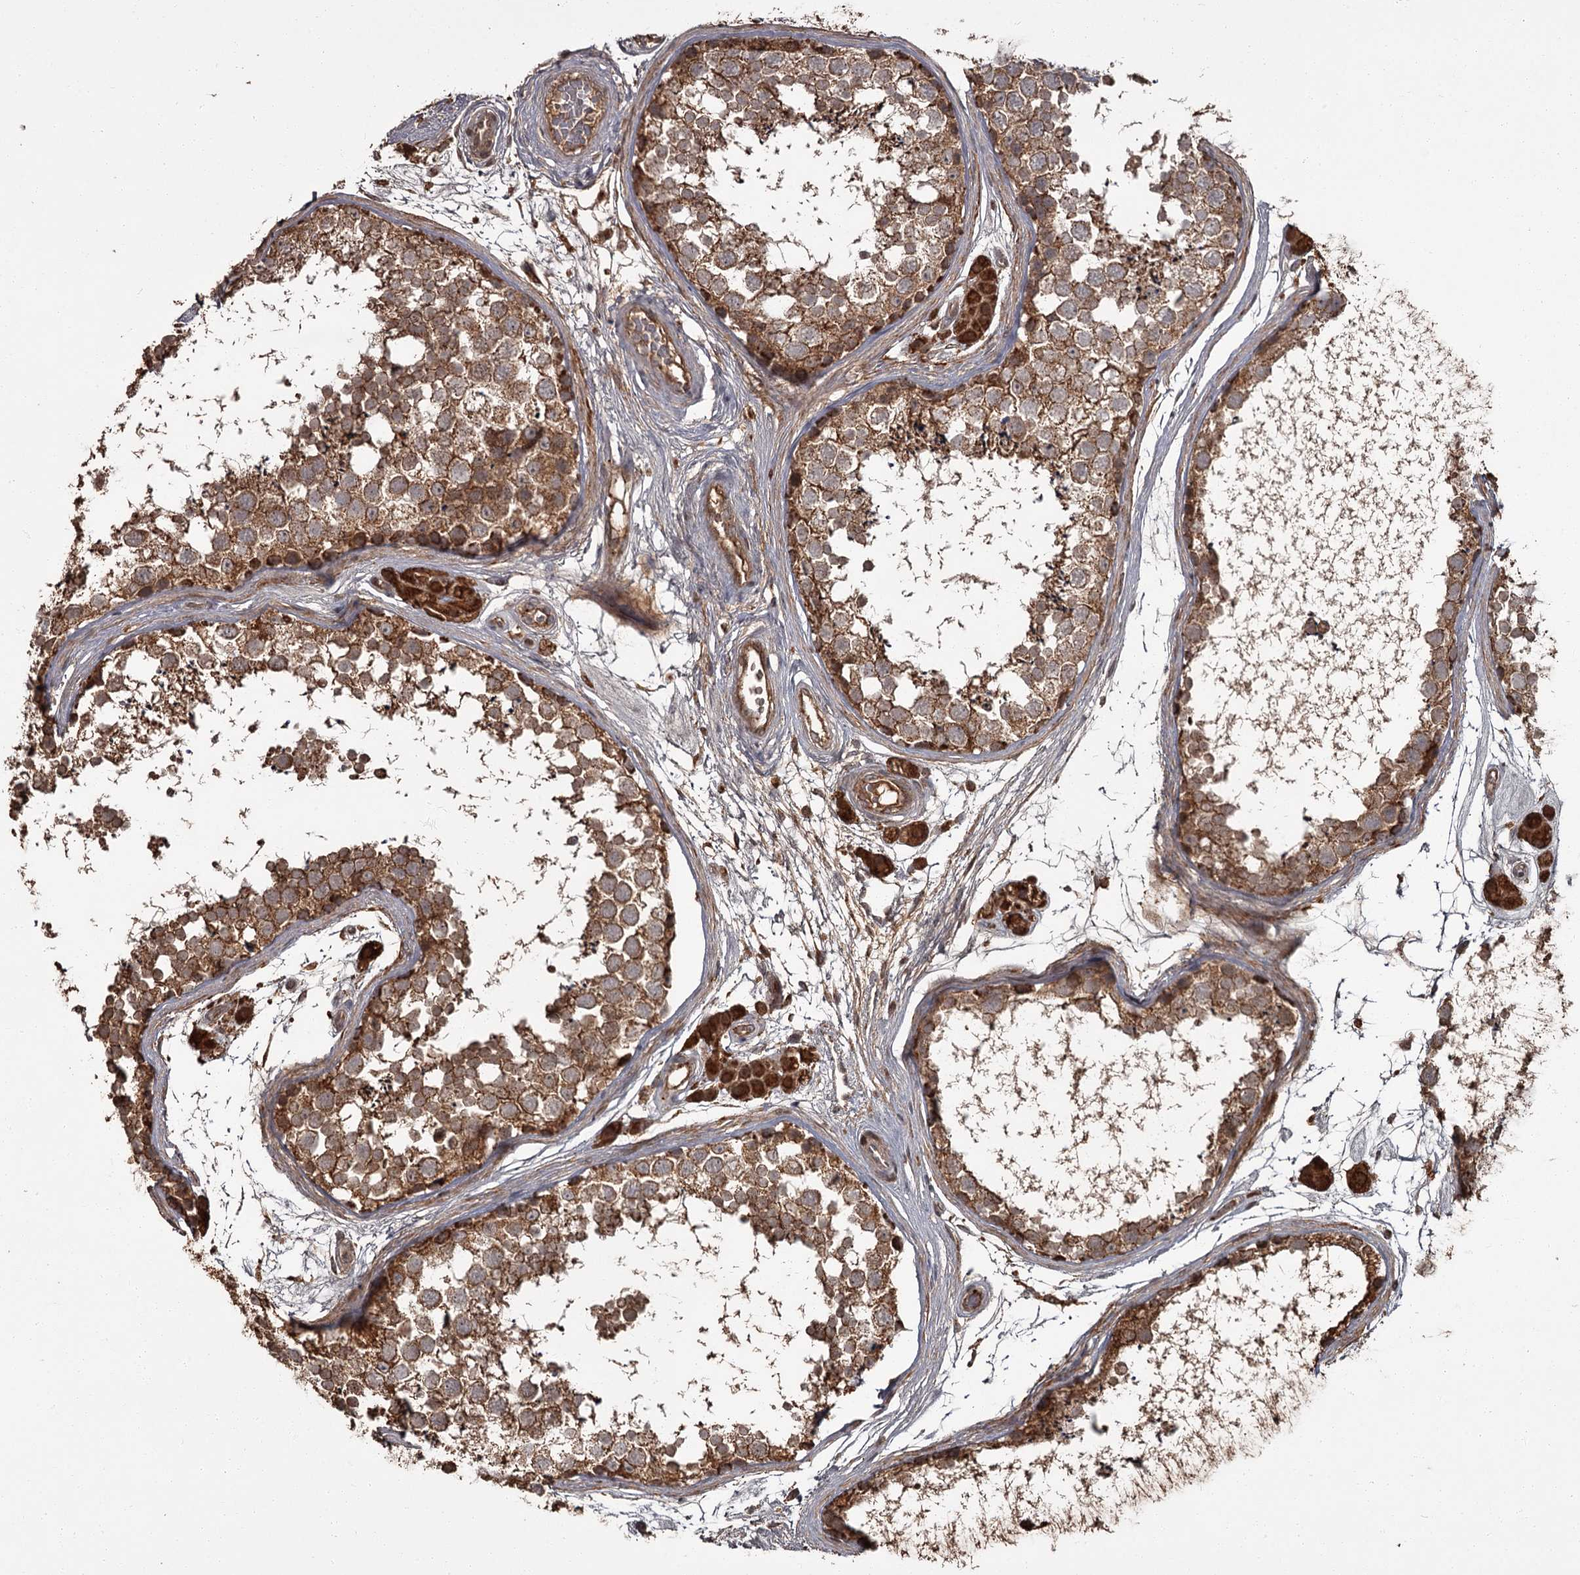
{"staining": {"intensity": "strong", "quantity": "25%-75%", "location": "cytoplasmic/membranous"}, "tissue": "testis", "cell_type": "Cells in seminiferous ducts", "image_type": "normal", "snomed": [{"axis": "morphology", "description": "Normal tissue, NOS"}, {"axis": "topography", "description": "Testis"}], "caption": "The image demonstrates staining of unremarkable testis, revealing strong cytoplasmic/membranous protein positivity (brown color) within cells in seminiferous ducts. (DAB (3,3'-diaminobenzidine) IHC with brightfield microscopy, high magnification).", "gene": "THAP9", "patient": {"sex": "male", "age": 56}}